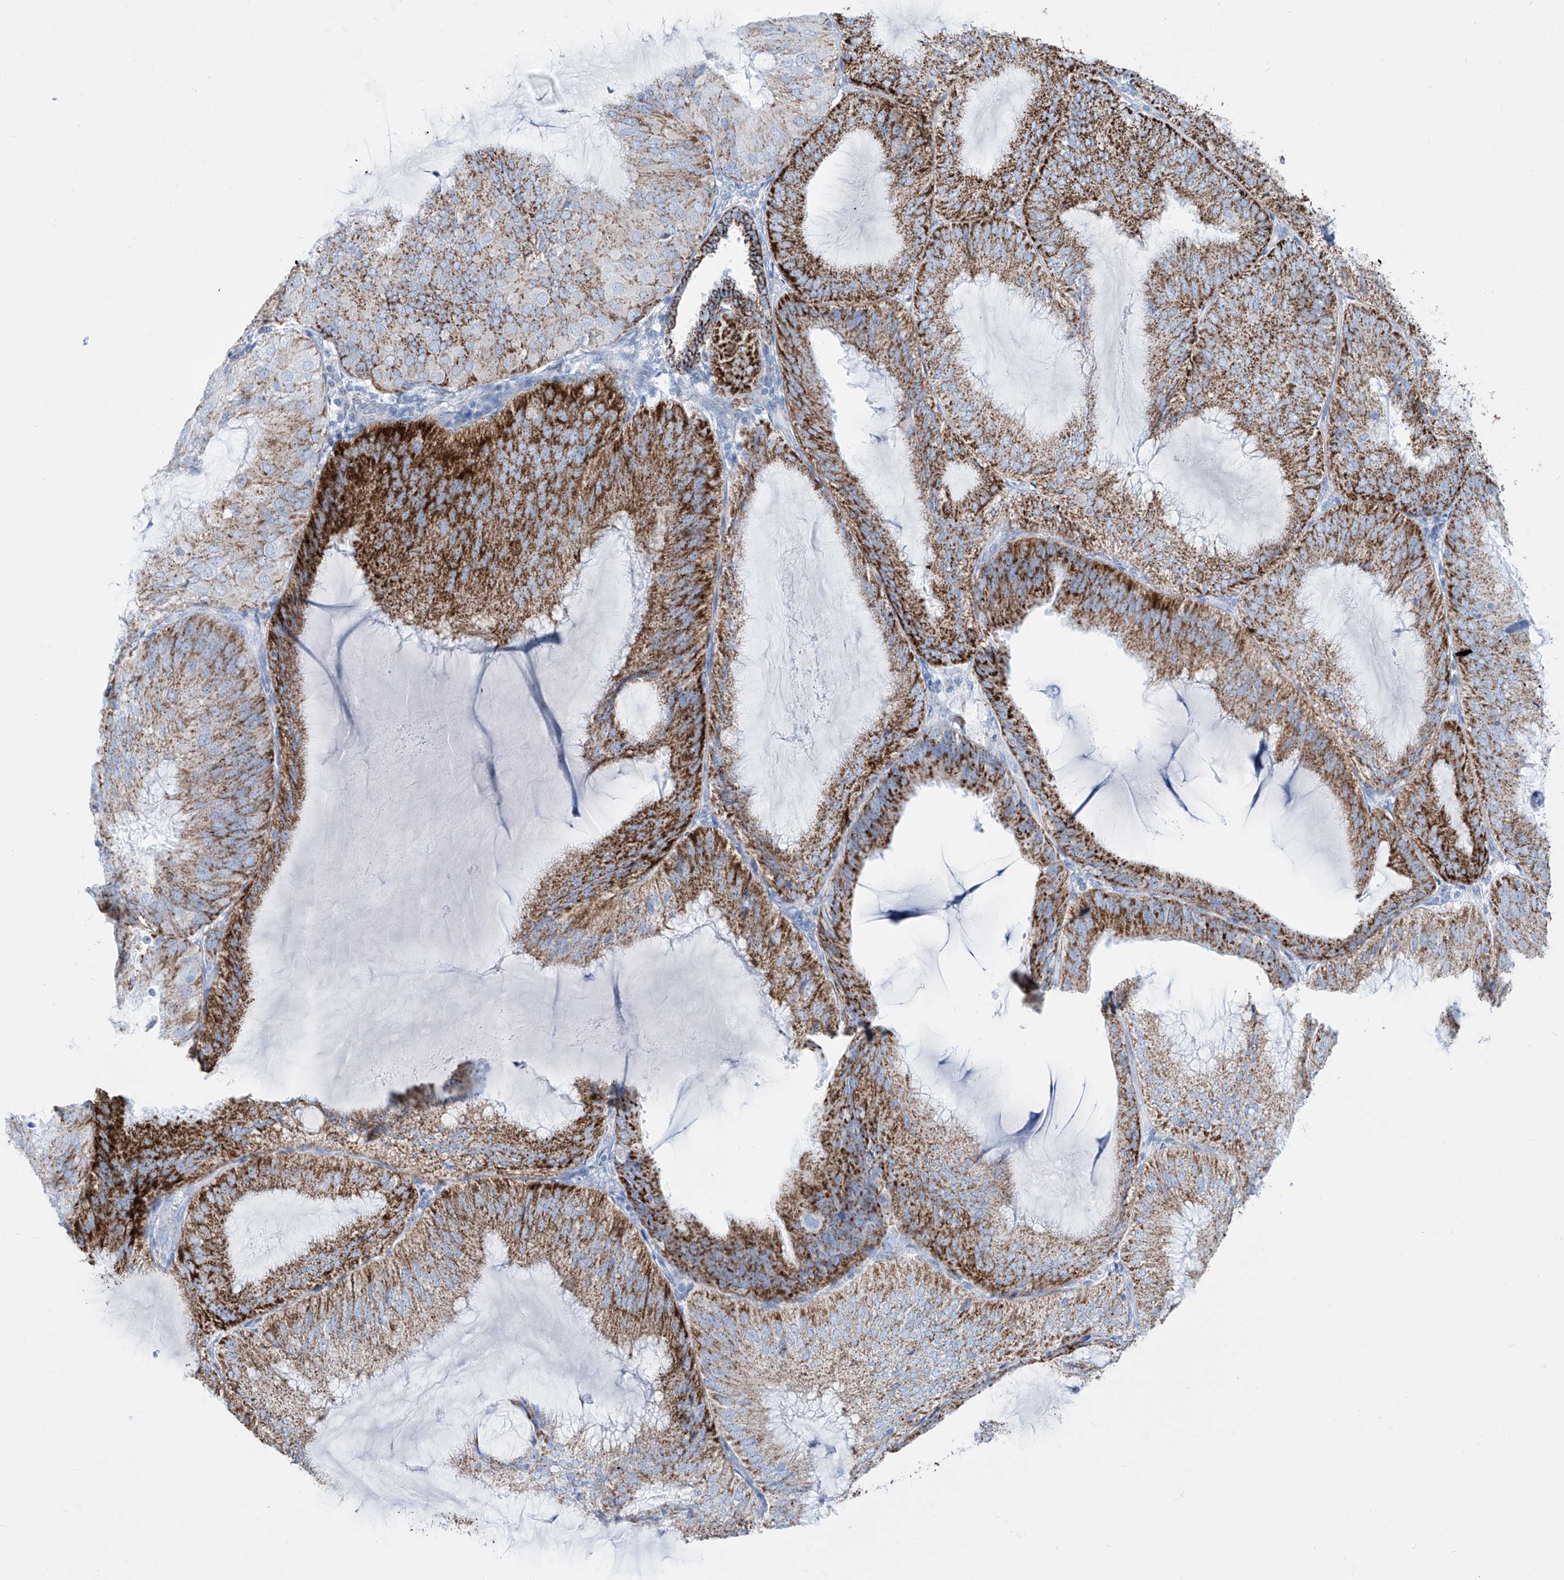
{"staining": {"intensity": "strong", "quantity": "25%-75%", "location": "cytoplasmic/membranous"}, "tissue": "endometrial cancer", "cell_type": "Tumor cells", "image_type": "cancer", "snomed": [{"axis": "morphology", "description": "Adenocarcinoma, NOS"}, {"axis": "topography", "description": "Endometrium"}], "caption": "Endometrial adenocarcinoma was stained to show a protein in brown. There is high levels of strong cytoplasmic/membranous positivity in approximately 25%-75% of tumor cells. (DAB (3,3'-diaminobenzidine) = brown stain, brightfield microscopy at high magnification).", "gene": "ALDH6A1", "patient": {"sex": "female", "age": 81}}